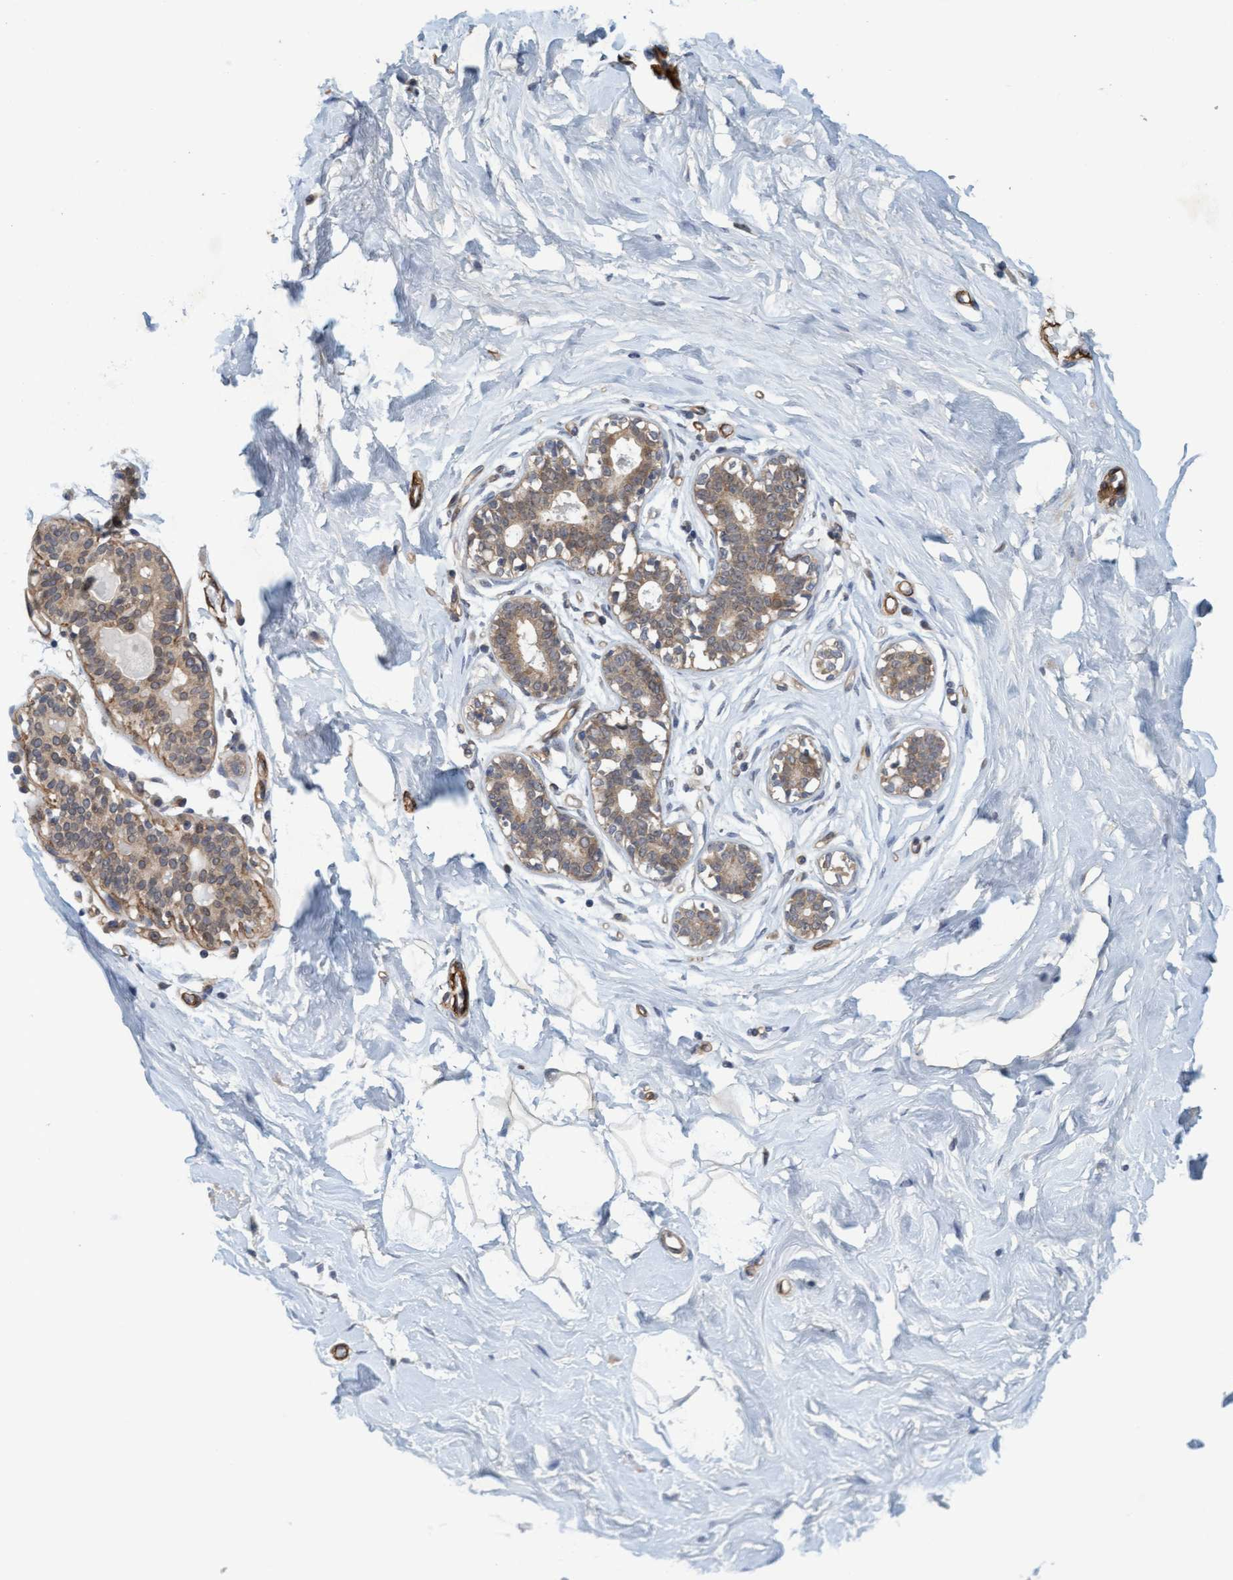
{"staining": {"intensity": "weak", "quantity": ">75%", "location": "cytoplasmic/membranous"}, "tissue": "breast", "cell_type": "Adipocytes", "image_type": "normal", "snomed": [{"axis": "morphology", "description": "Normal tissue, NOS"}, {"axis": "topography", "description": "Breast"}], "caption": "High-power microscopy captured an IHC photomicrograph of normal breast, revealing weak cytoplasmic/membranous staining in approximately >75% of adipocytes.", "gene": "TSTD2", "patient": {"sex": "female", "age": 23}}